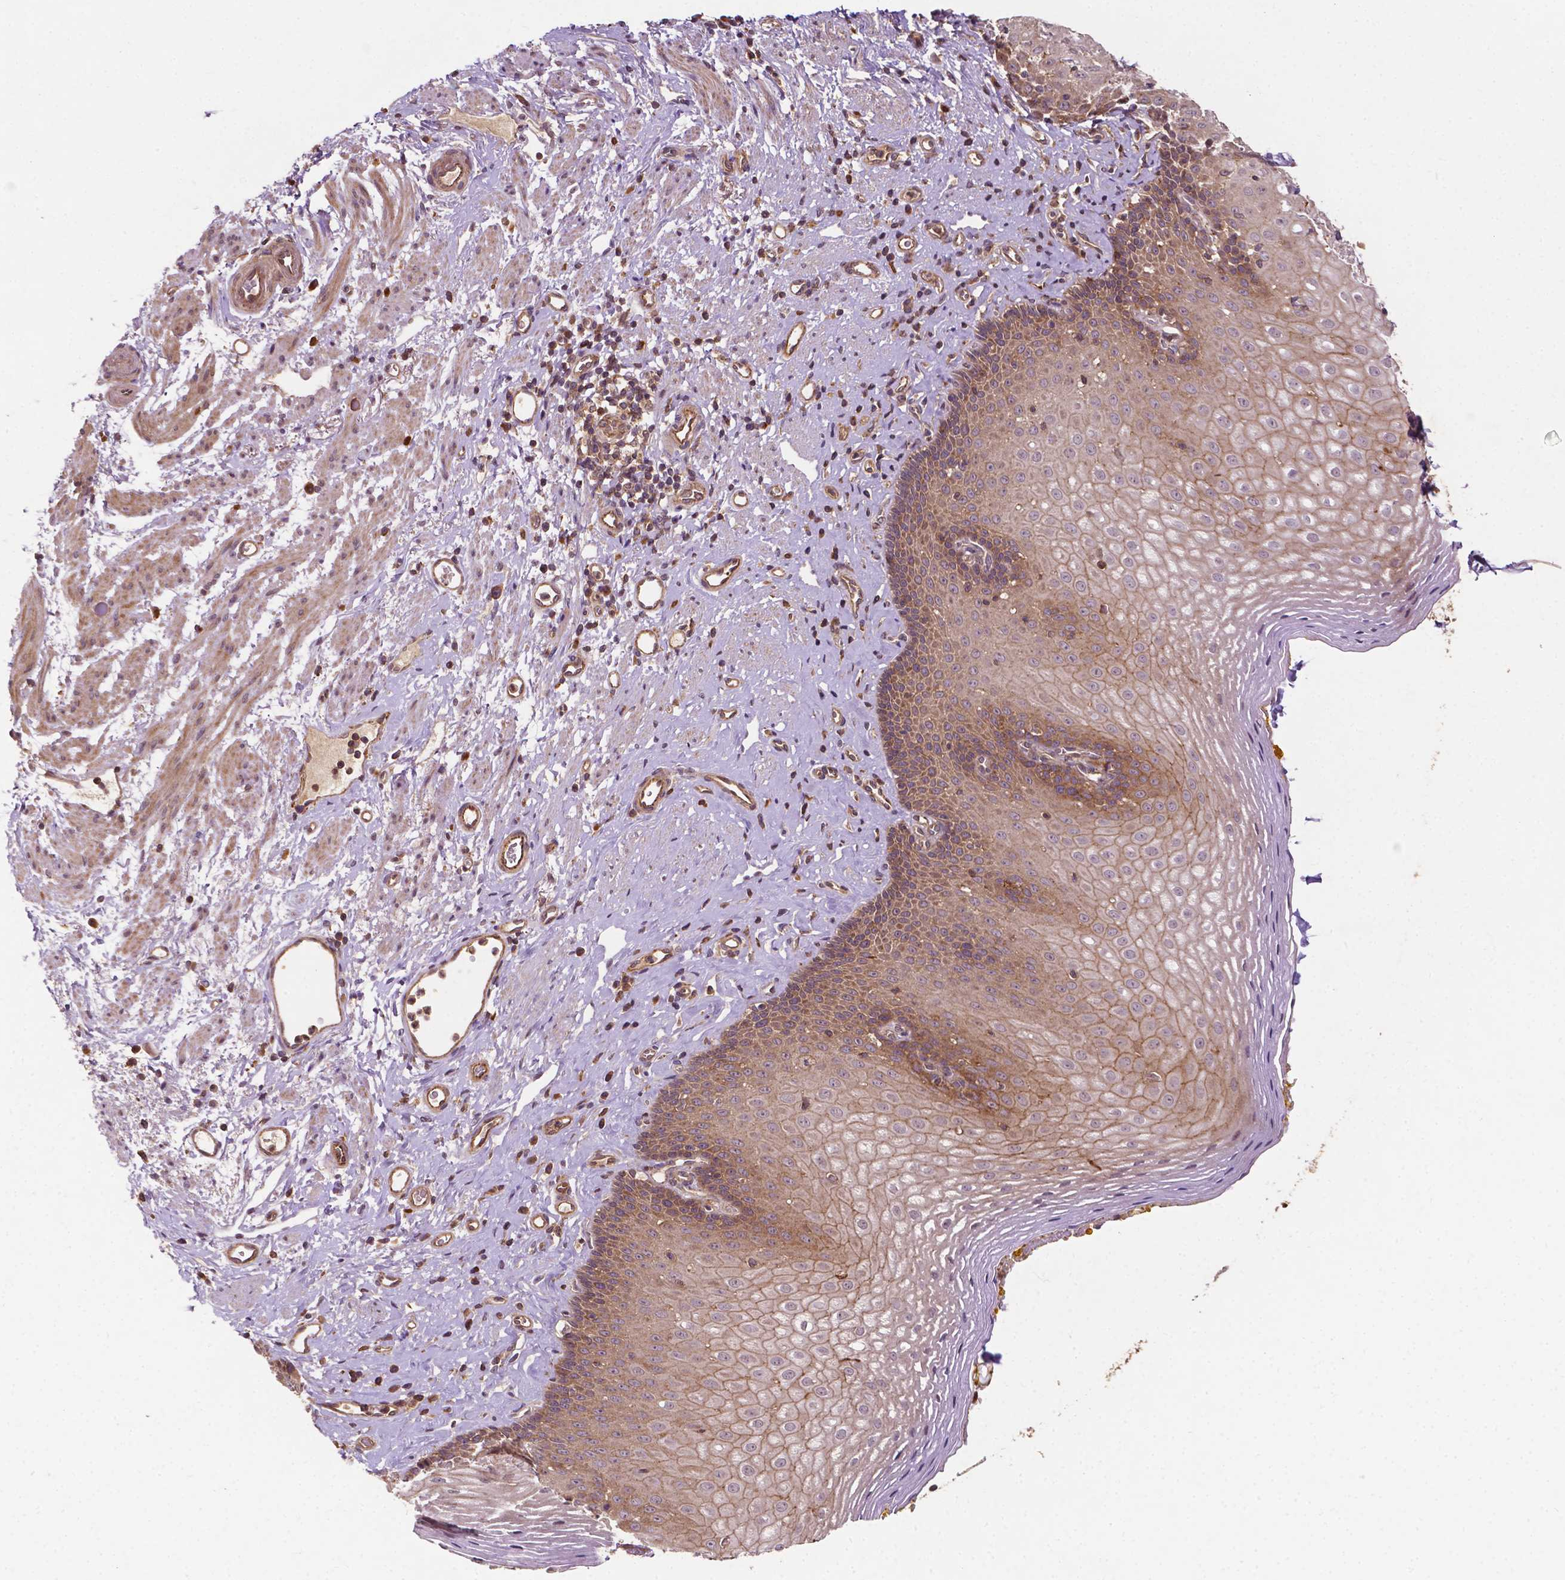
{"staining": {"intensity": "moderate", "quantity": "25%-75%", "location": "cytoplasmic/membranous"}, "tissue": "esophagus", "cell_type": "Squamous epithelial cells", "image_type": "normal", "snomed": [{"axis": "morphology", "description": "Normal tissue, NOS"}, {"axis": "topography", "description": "Esophagus"}], "caption": "Protein analysis of benign esophagus demonstrates moderate cytoplasmic/membranous staining in approximately 25%-75% of squamous epithelial cells.", "gene": "ZMYND19", "patient": {"sex": "female", "age": 68}}